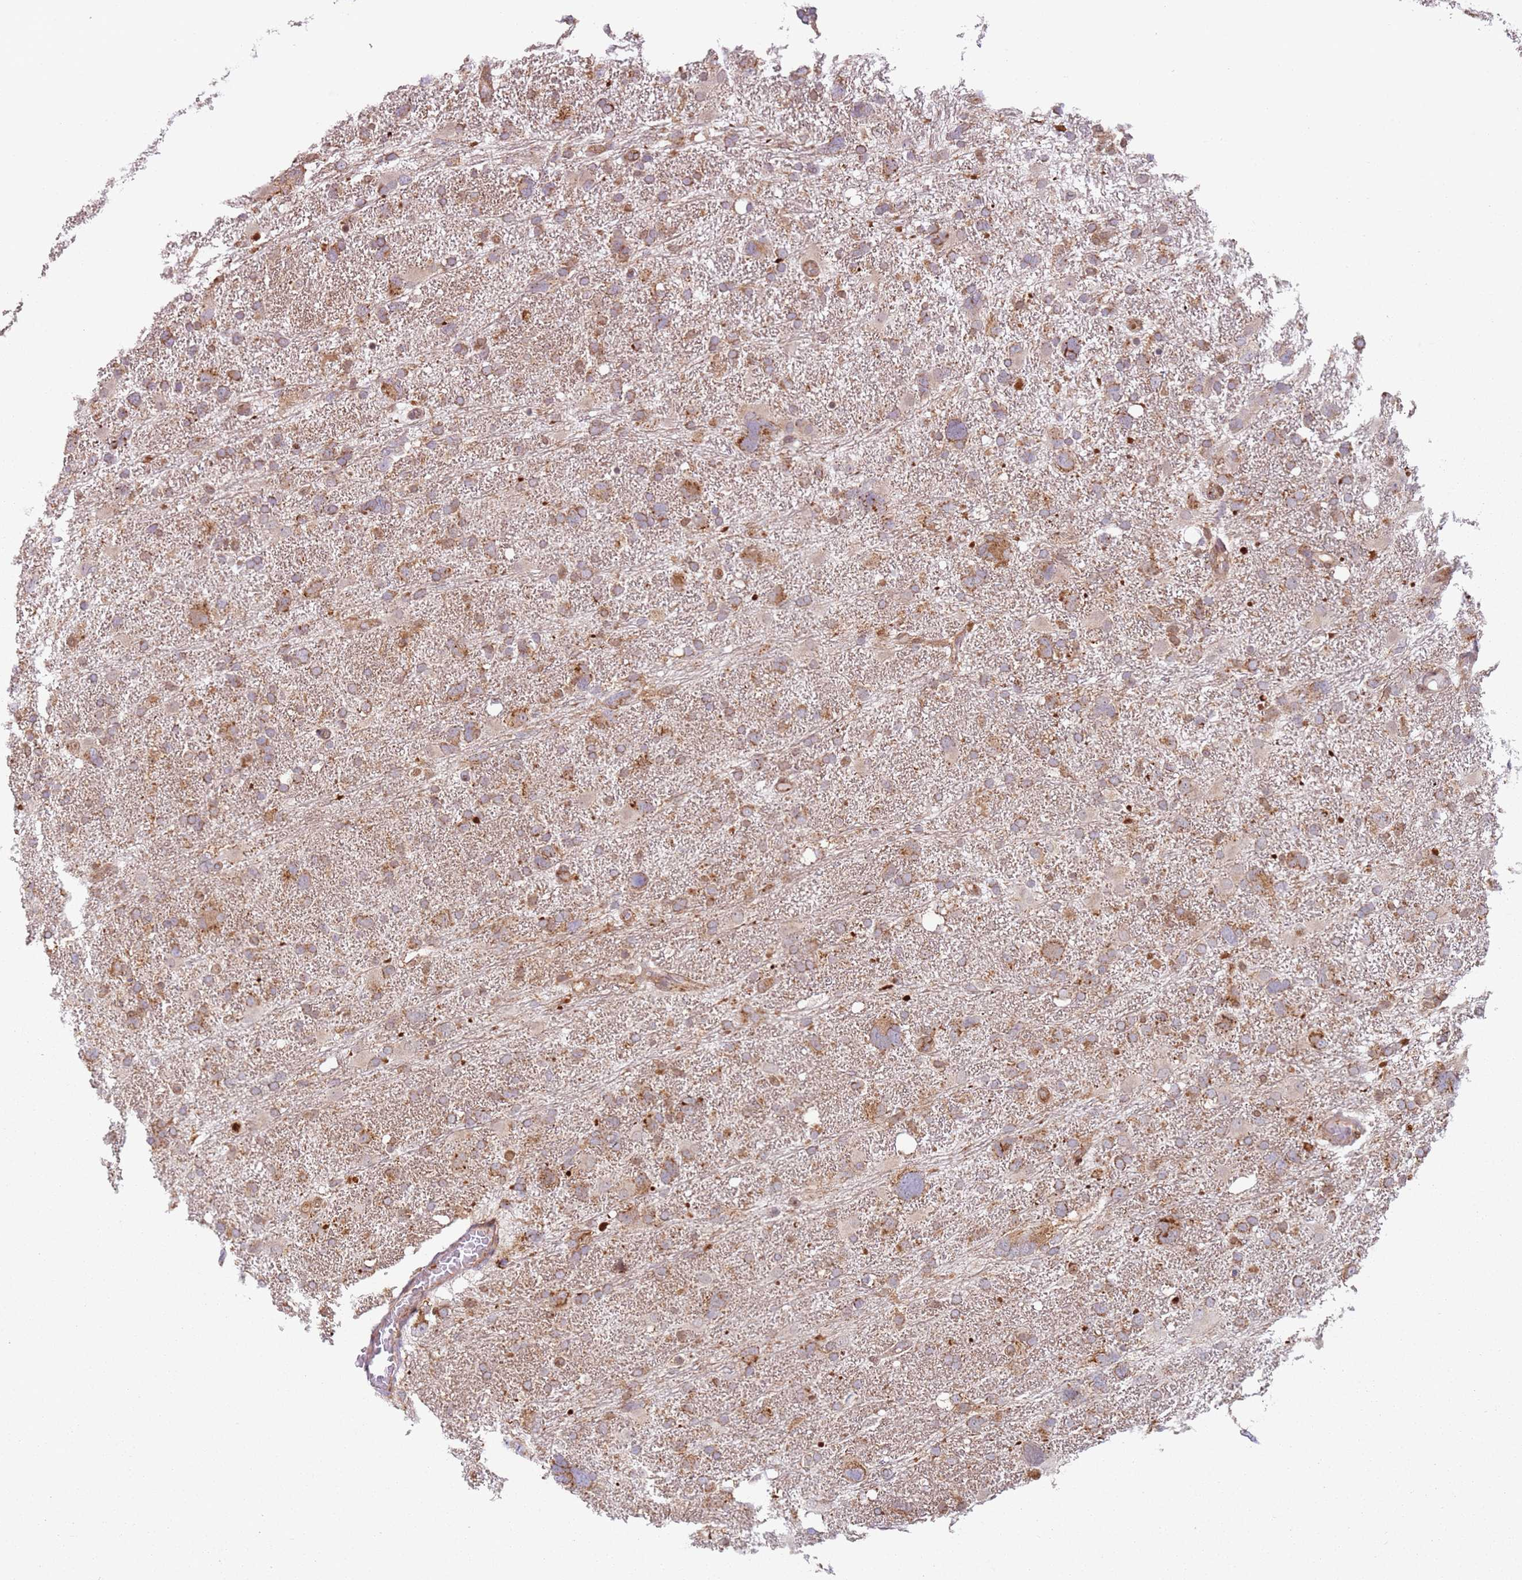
{"staining": {"intensity": "moderate", "quantity": ">75%", "location": "cytoplasmic/membranous"}, "tissue": "glioma", "cell_type": "Tumor cells", "image_type": "cancer", "snomed": [{"axis": "morphology", "description": "Glioma, malignant, High grade"}, {"axis": "topography", "description": "Brain"}], "caption": "There is medium levels of moderate cytoplasmic/membranous expression in tumor cells of glioma, as demonstrated by immunohistochemical staining (brown color).", "gene": "HNRNPLL", "patient": {"sex": "male", "age": 61}}